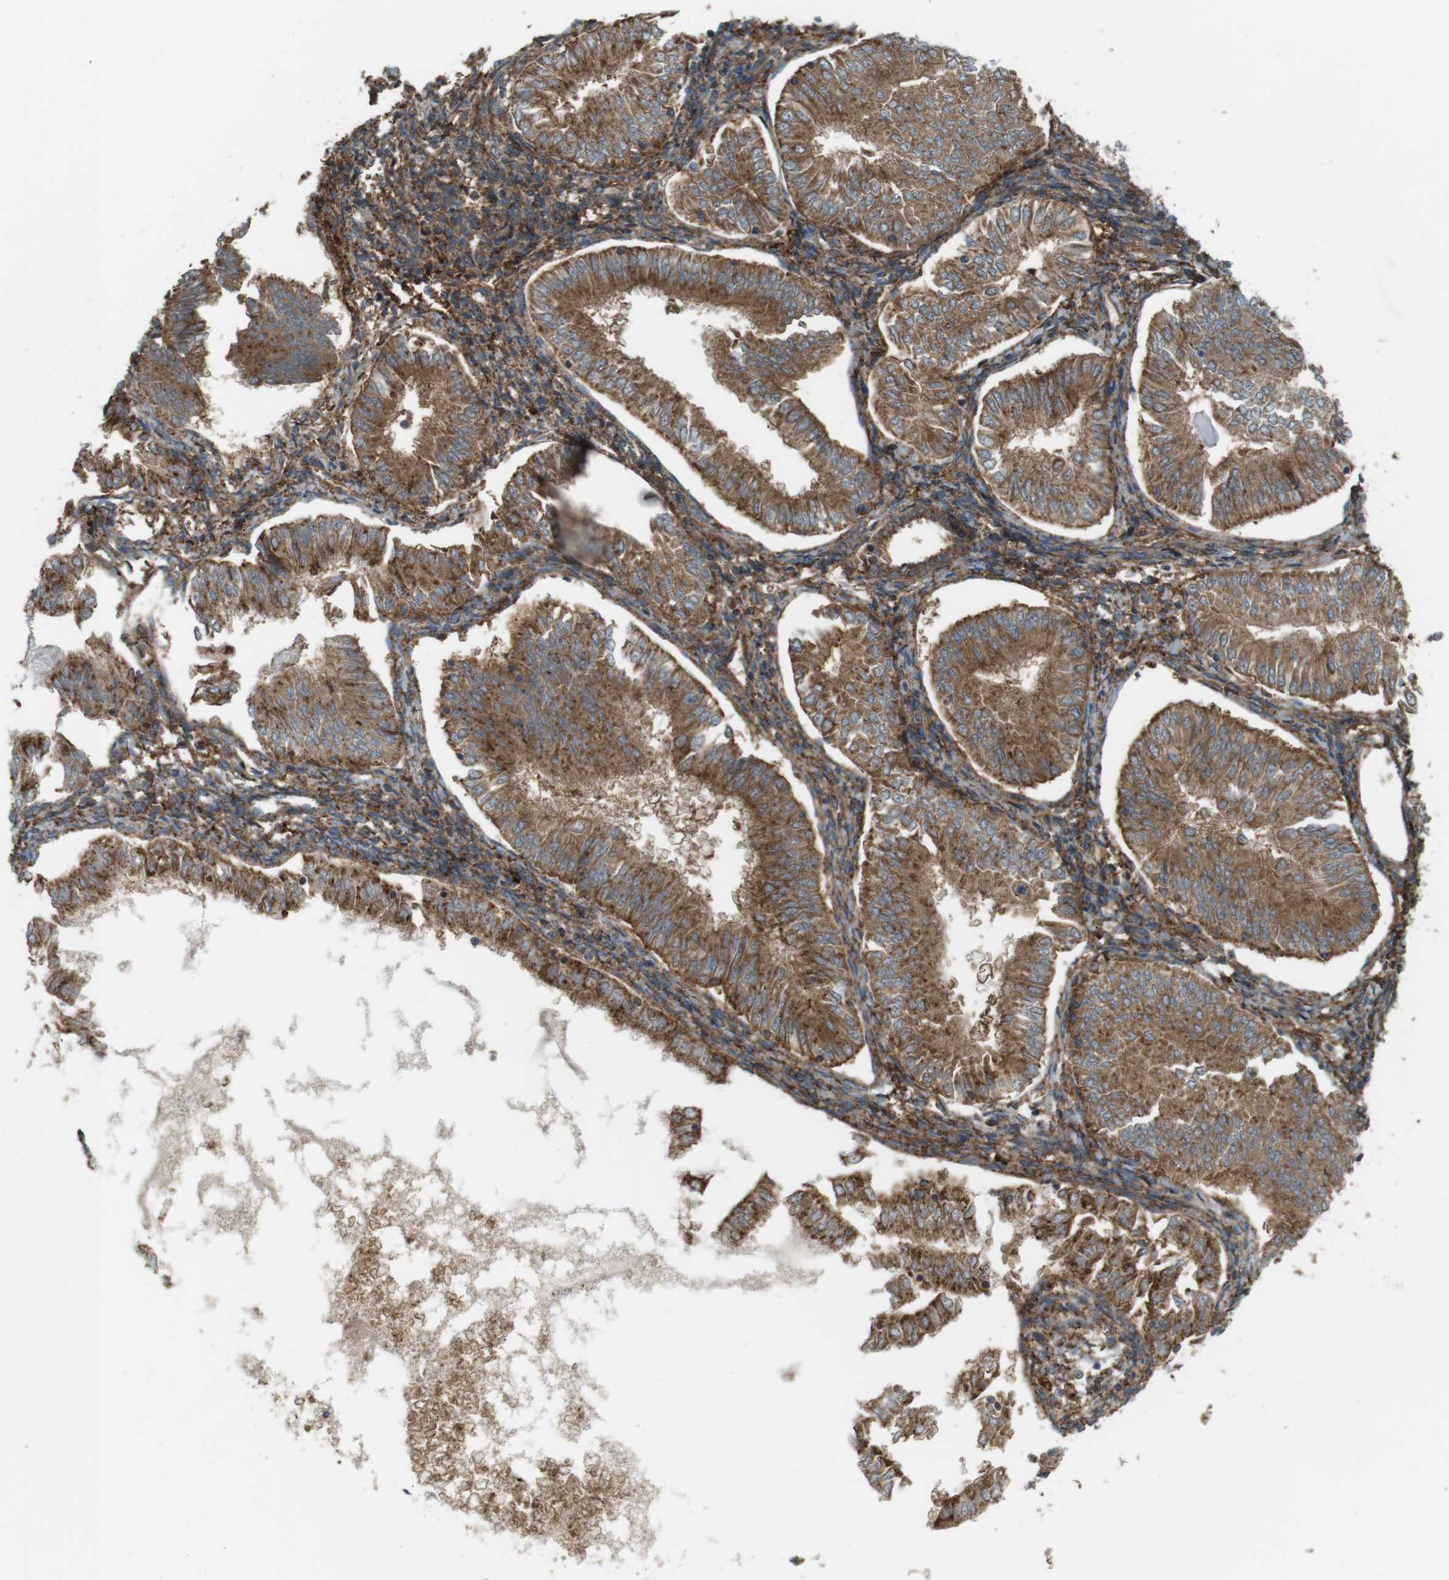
{"staining": {"intensity": "moderate", "quantity": ">75%", "location": "cytoplasmic/membranous"}, "tissue": "endometrial cancer", "cell_type": "Tumor cells", "image_type": "cancer", "snomed": [{"axis": "morphology", "description": "Adenocarcinoma, NOS"}, {"axis": "topography", "description": "Endometrium"}], "caption": "Protein staining reveals moderate cytoplasmic/membranous expression in approximately >75% of tumor cells in endometrial cancer.", "gene": "DDAH2", "patient": {"sex": "female", "age": 53}}